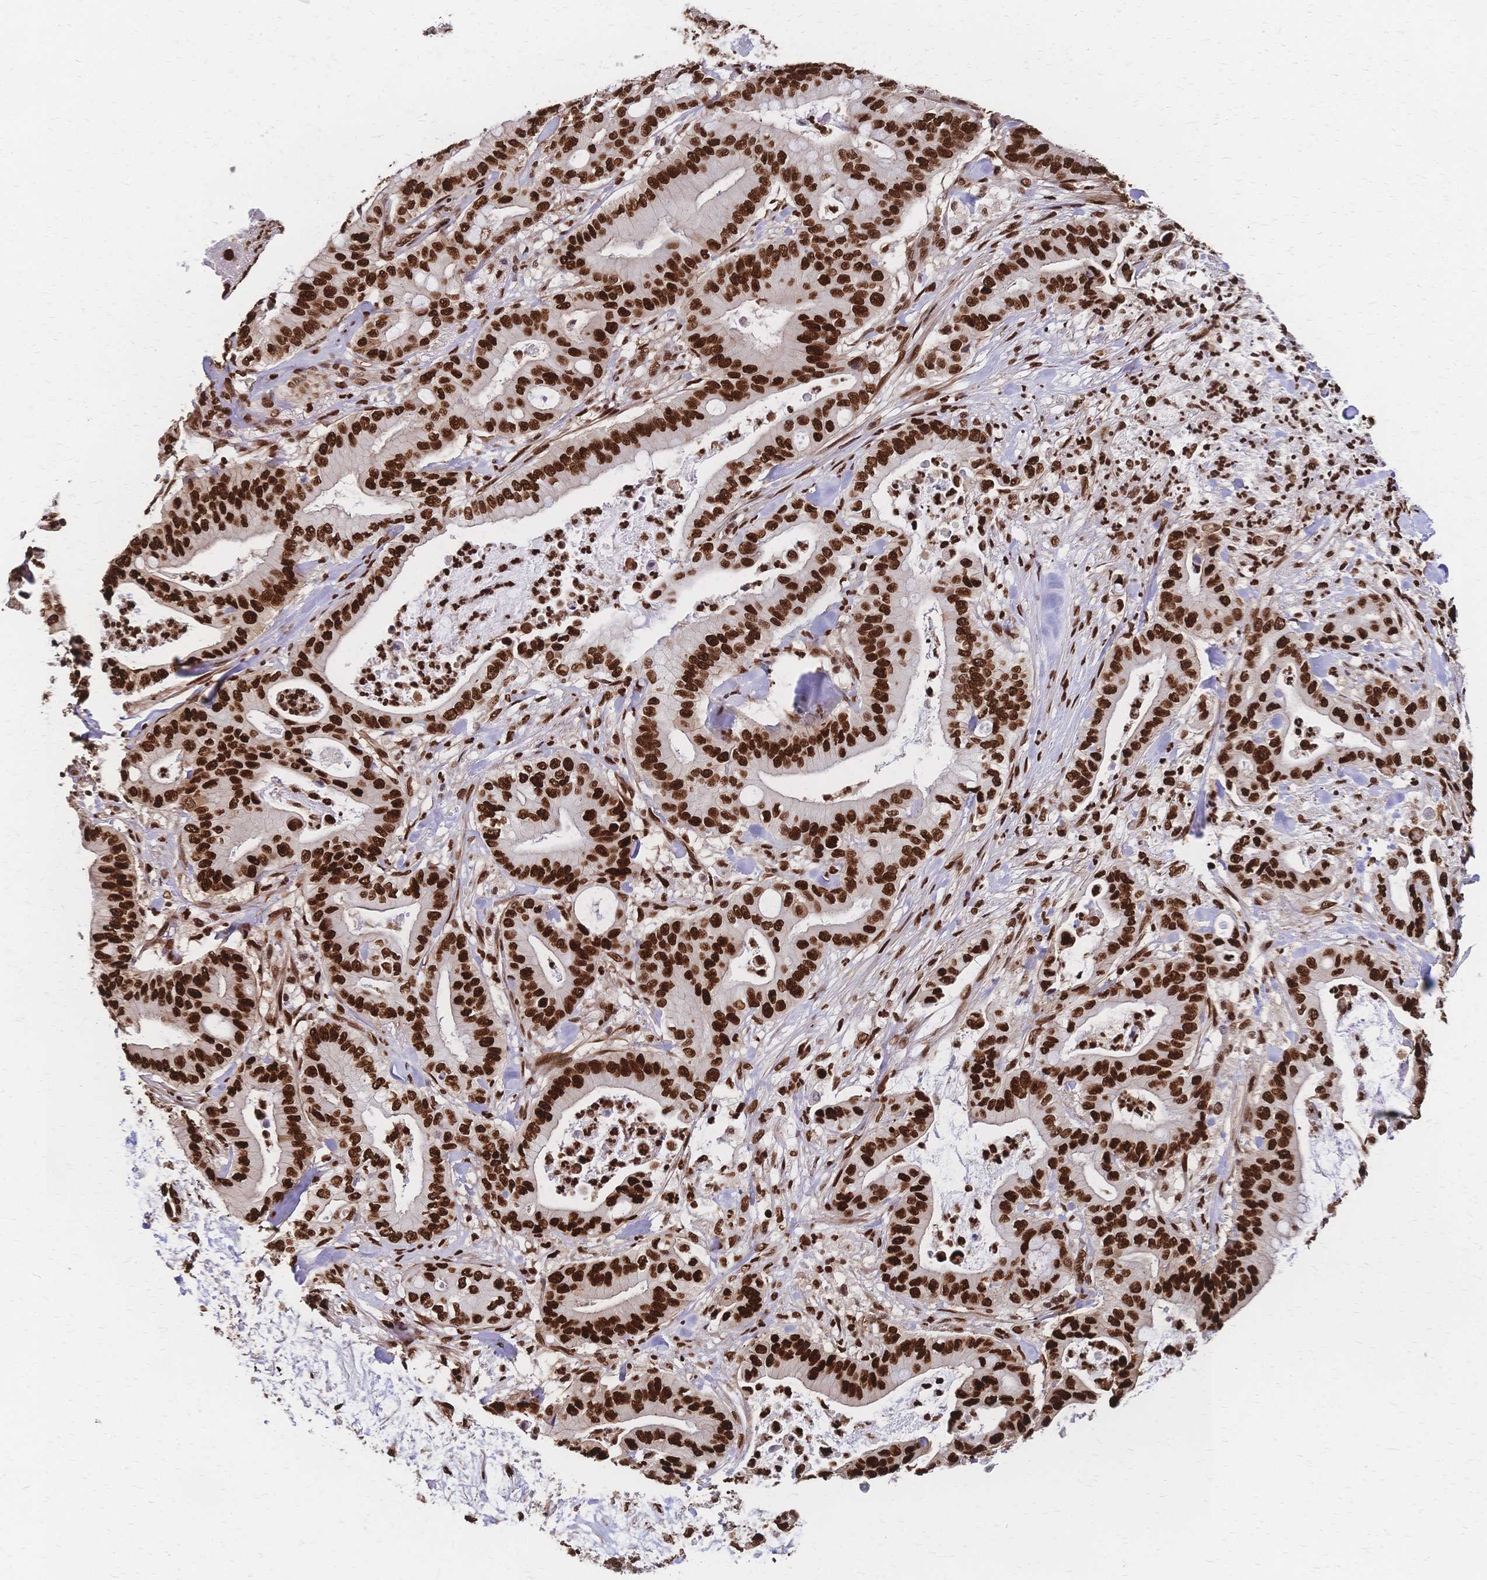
{"staining": {"intensity": "strong", "quantity": ">75%", "location": "nuclear"}, "tissue": "pancreatic cancer", "cell_type": "Tumor cells", "image_type": "cancer", "snomed": [{"axis": "morphology", "description": "Adenocarcinoma, NOS"}, {"axis": "topography", "description": "Pancreas"}], "caption": "IHC micrograph of neoplastic tissue: human pancreatic cancer (adenocarcinoma) stained using immunohistochemistry exhibits high levels of strong protein expression localized specifically in the nuclear of tumor cells, appearing as a nuclear brown color.", "gene": "HDGF", "patient": {"sex": "male", "age": 71}}